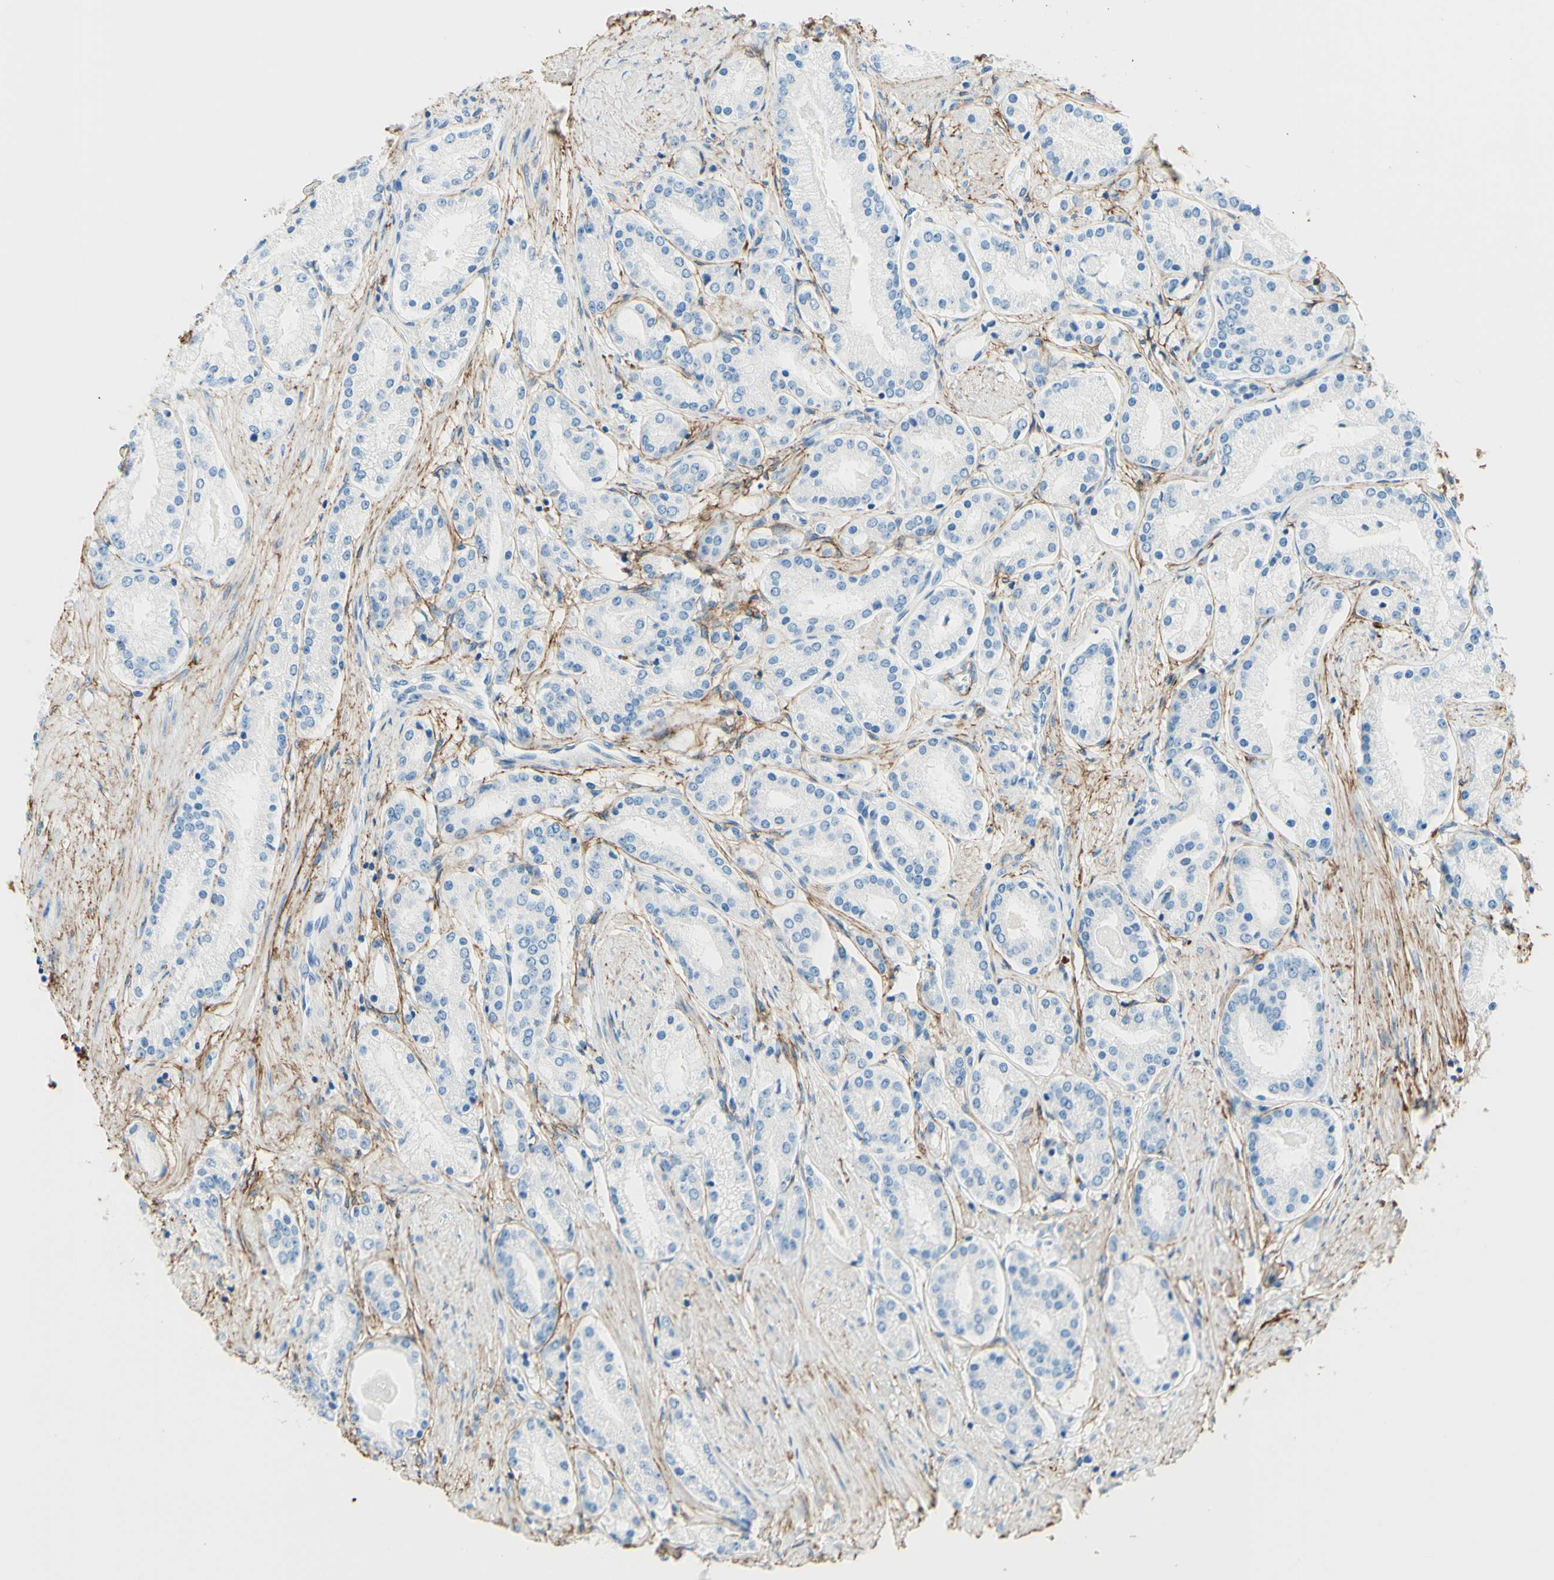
{"staining": {"intensity": "negative", "quantity": "none", "location": "none"}, "tissue": "prostate cancer", "cell_type": "Tumor cells", "image_type": "cancer", "snomed": [{"axis": "morphology", "description": "Adenocarcinoma, Low grade"}, {"axis": "topography", "description": "Prostate"}], "caption": "High power microscopy histopathology image of an immunohistochemistry (IHC) image of prostate low-grade adenocarcinoma, revealing no significant positivity in tumor cells. Nuclei are stained in blue.", "gene": "MFAP5", "patient": {"sex": "male", "age": 63}}